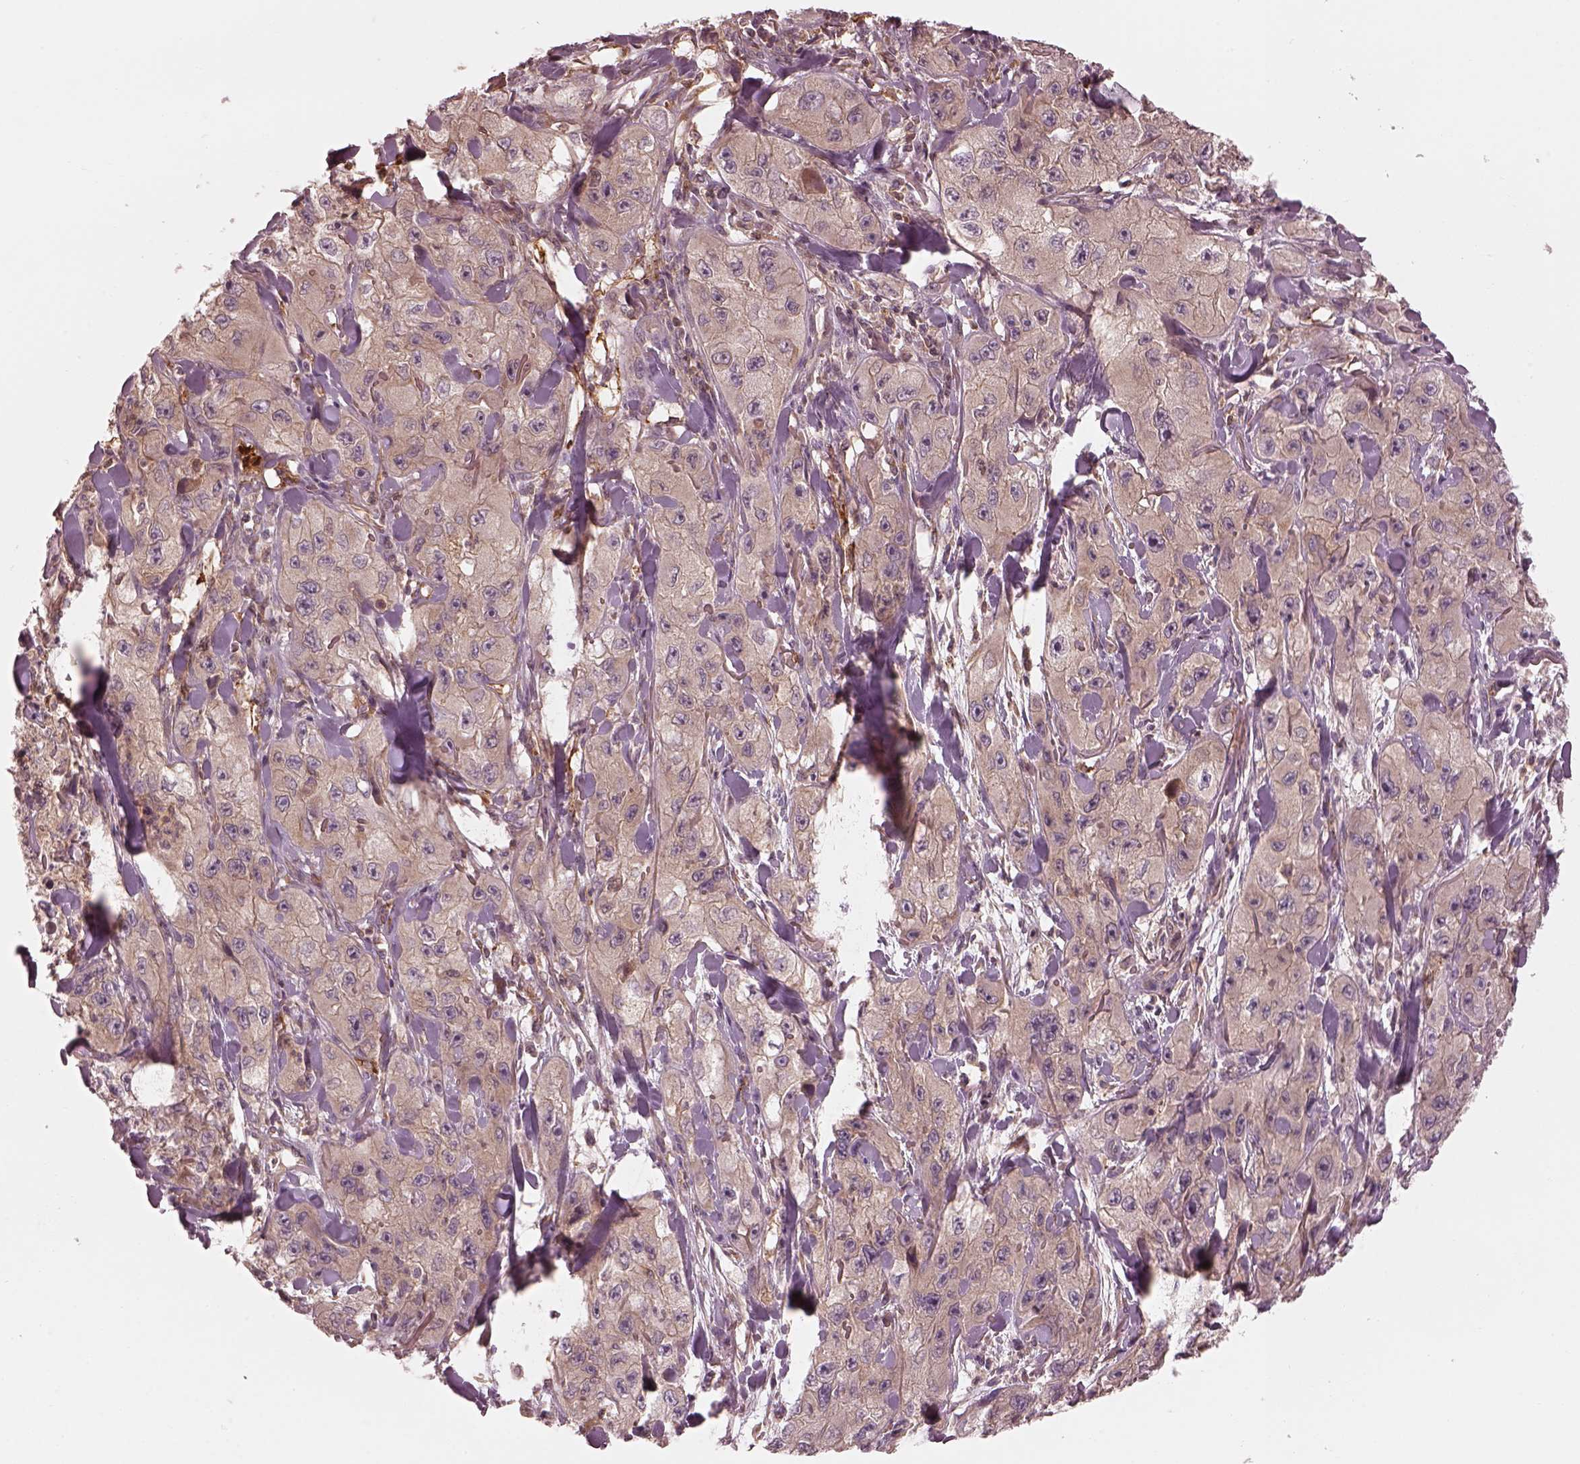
{"staining": {"intensity": "negative", "quantity": "none", "location": "none"}, "tissue": "skin cancer", "cell_type": "Tumor cells", "image_type": "cancer", "snomed": [{"axis": "morphology", "description": "Squamous cell carcinoma, NOS"}, {"axis": "topography", "description": "Skin"}, {"axis": "topography", "description": "Subcutis"}], "caption": "Immunohistochemistry (IHC) micrograph of squamous cell carcinoma (skin) stained for a protein (brown), which exhibits no staining in tumor cells. Nuclei are stained in blue.", "gene": "FAM107B", "patient": {"sex": "male", "age": 73}}